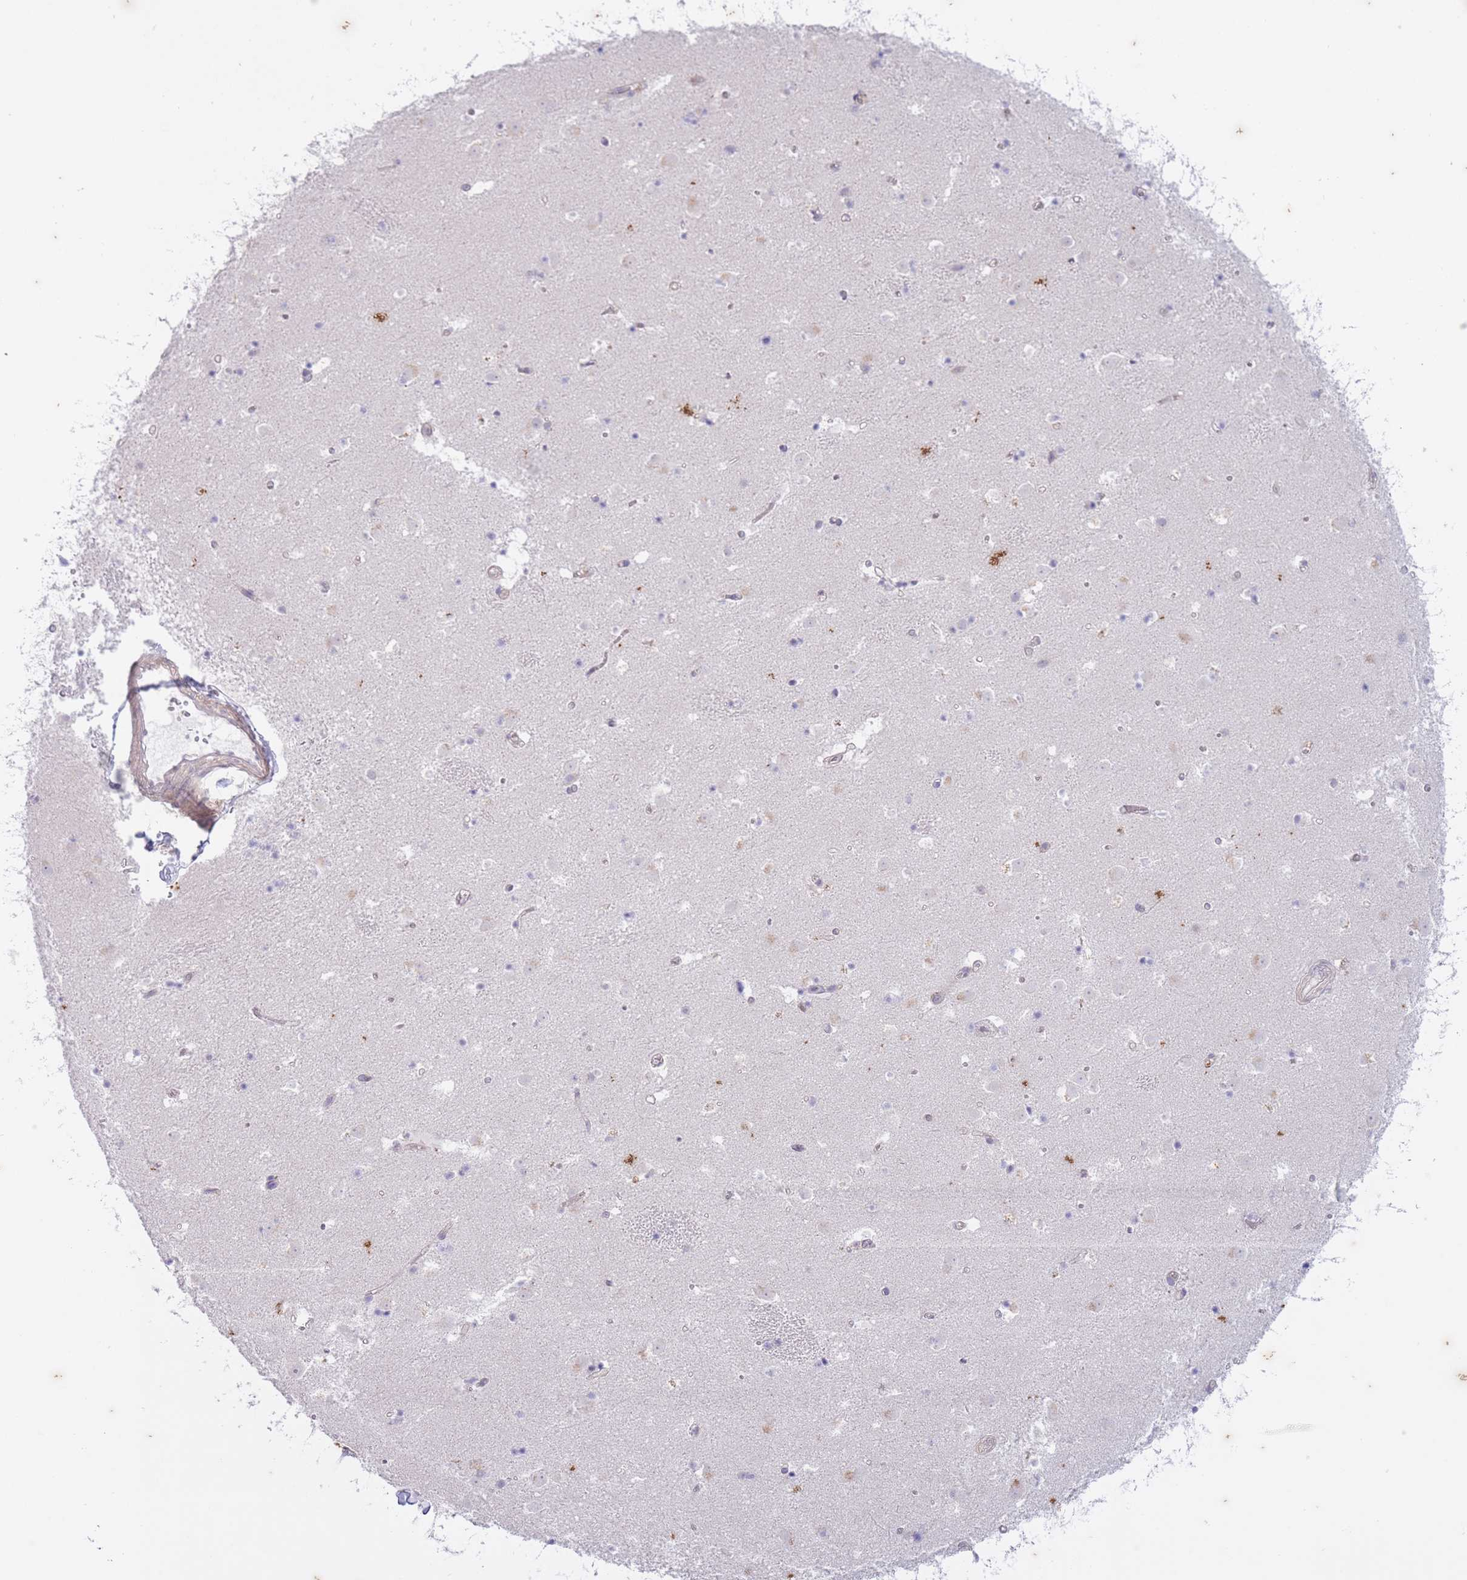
{"staining": {"intensity": "weak", "quantity": "<25%", "location": "cytoplasmic/membranous"}, "tissue": "caudate", "cell_type": "Glial cells", "image_type": "normal", "snomed": [{"axis": "morphology", "description": "Normal tissue, NOS"}, {"axis": "topography", "description": "Lateral ventricle wall"}], "caption": "High power microscopy histopathology image of an immunohistochemistry image of unremarkable caudate, revealing no significant staining in glial cells.", "gene": "ARPIN", "patient": {"sex": "male", "age": 25}}